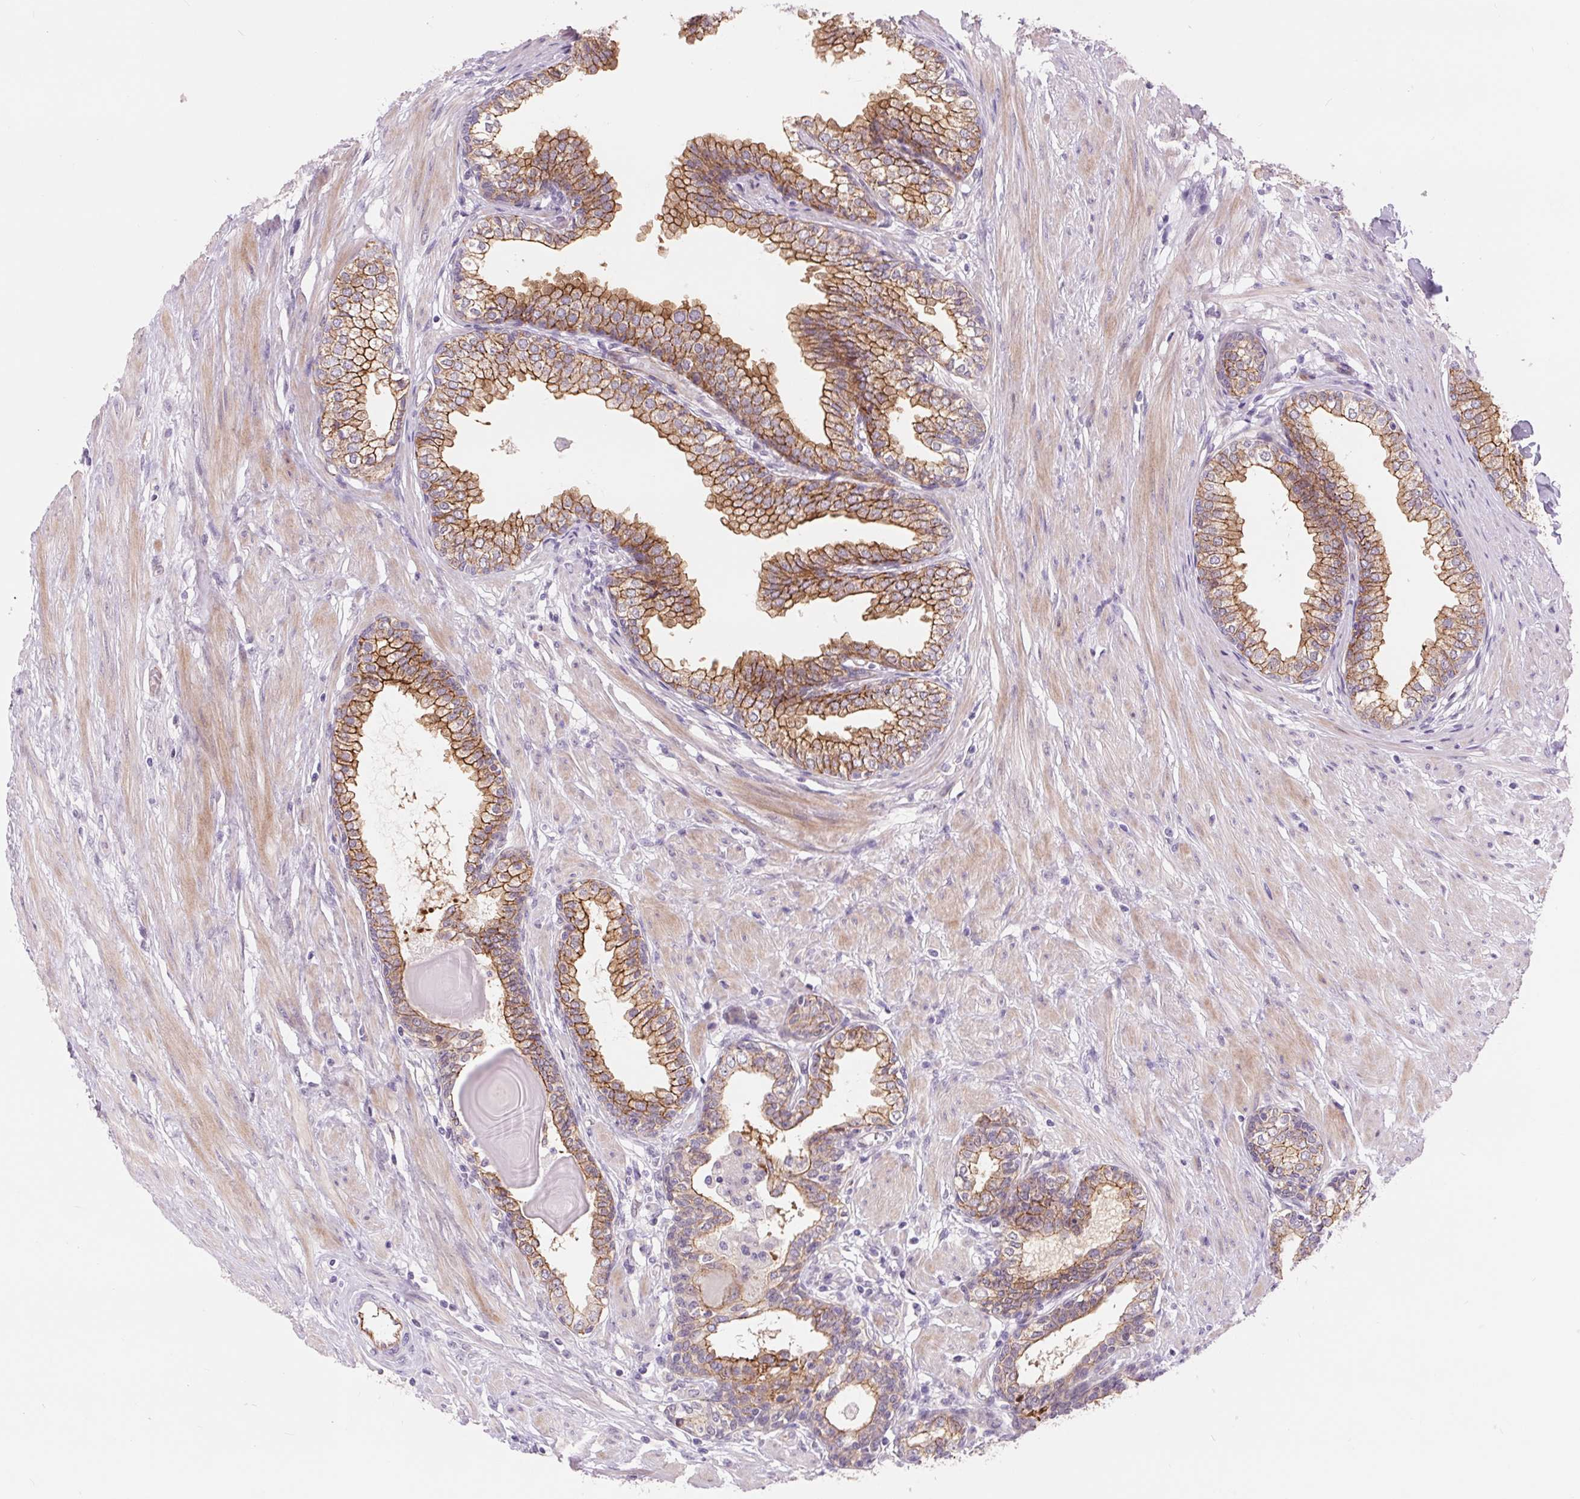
{"staining": {"intensity": "moderate", "quantity": ">75%", "location": "cytoplasmic/membranous"}, "tissue": "prostate", "cell_type": "Glandular cells", "image_type": "normal", "snomed": [{"axis": "morphology", "description": "Normal tissue, NOS"}, {"axis": "topography", "description": "Prostate"}], "caption": "A brown stain shows moderate cytoplasmic/membranous expression of a protein in glandular cells of normal human prostate. (IHC, brightfield microscopy, high magnification).", "gene": "DIXDC1", "patient": {"sex": "male", "age": 55}}